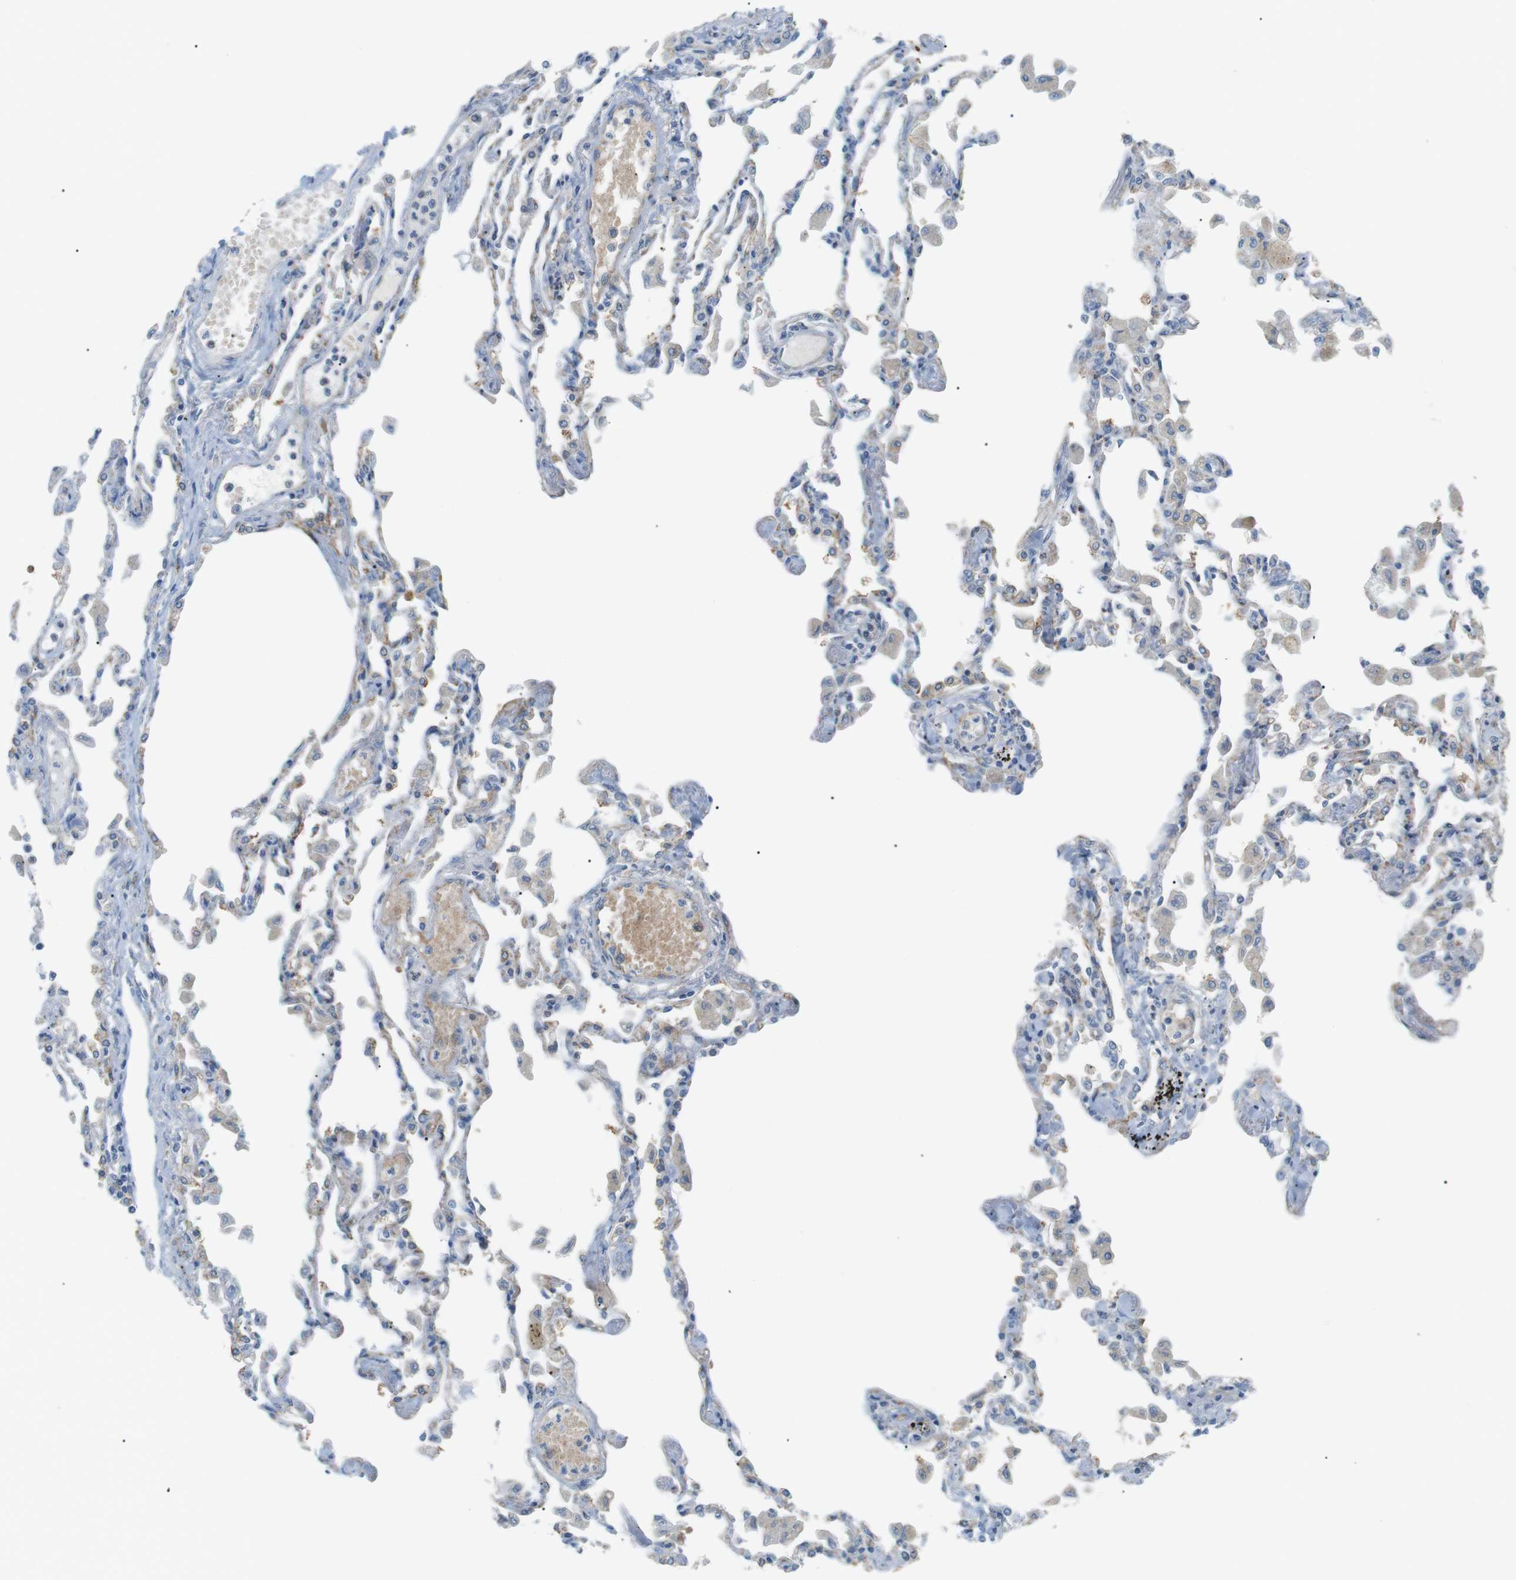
{"staining": {"intensity": "negative", "quantity": "none", "location": "none"}, "tissue": "lung", "cell_type": "Alveolar cells", "image_type": "normal", "snomed": [{"axis": "morphology", "description": "Normal tissue, NOS"}, {"axis": "topography", "description": "Bronchus"}, {"axis": "topography", "description": "Lung"}], "caption": "IHC of unremarkable human lung demonstrates no positivity in alveolar cells.", "gene": "VAMP1", "patient": {"sex": "female", "age": 49}}